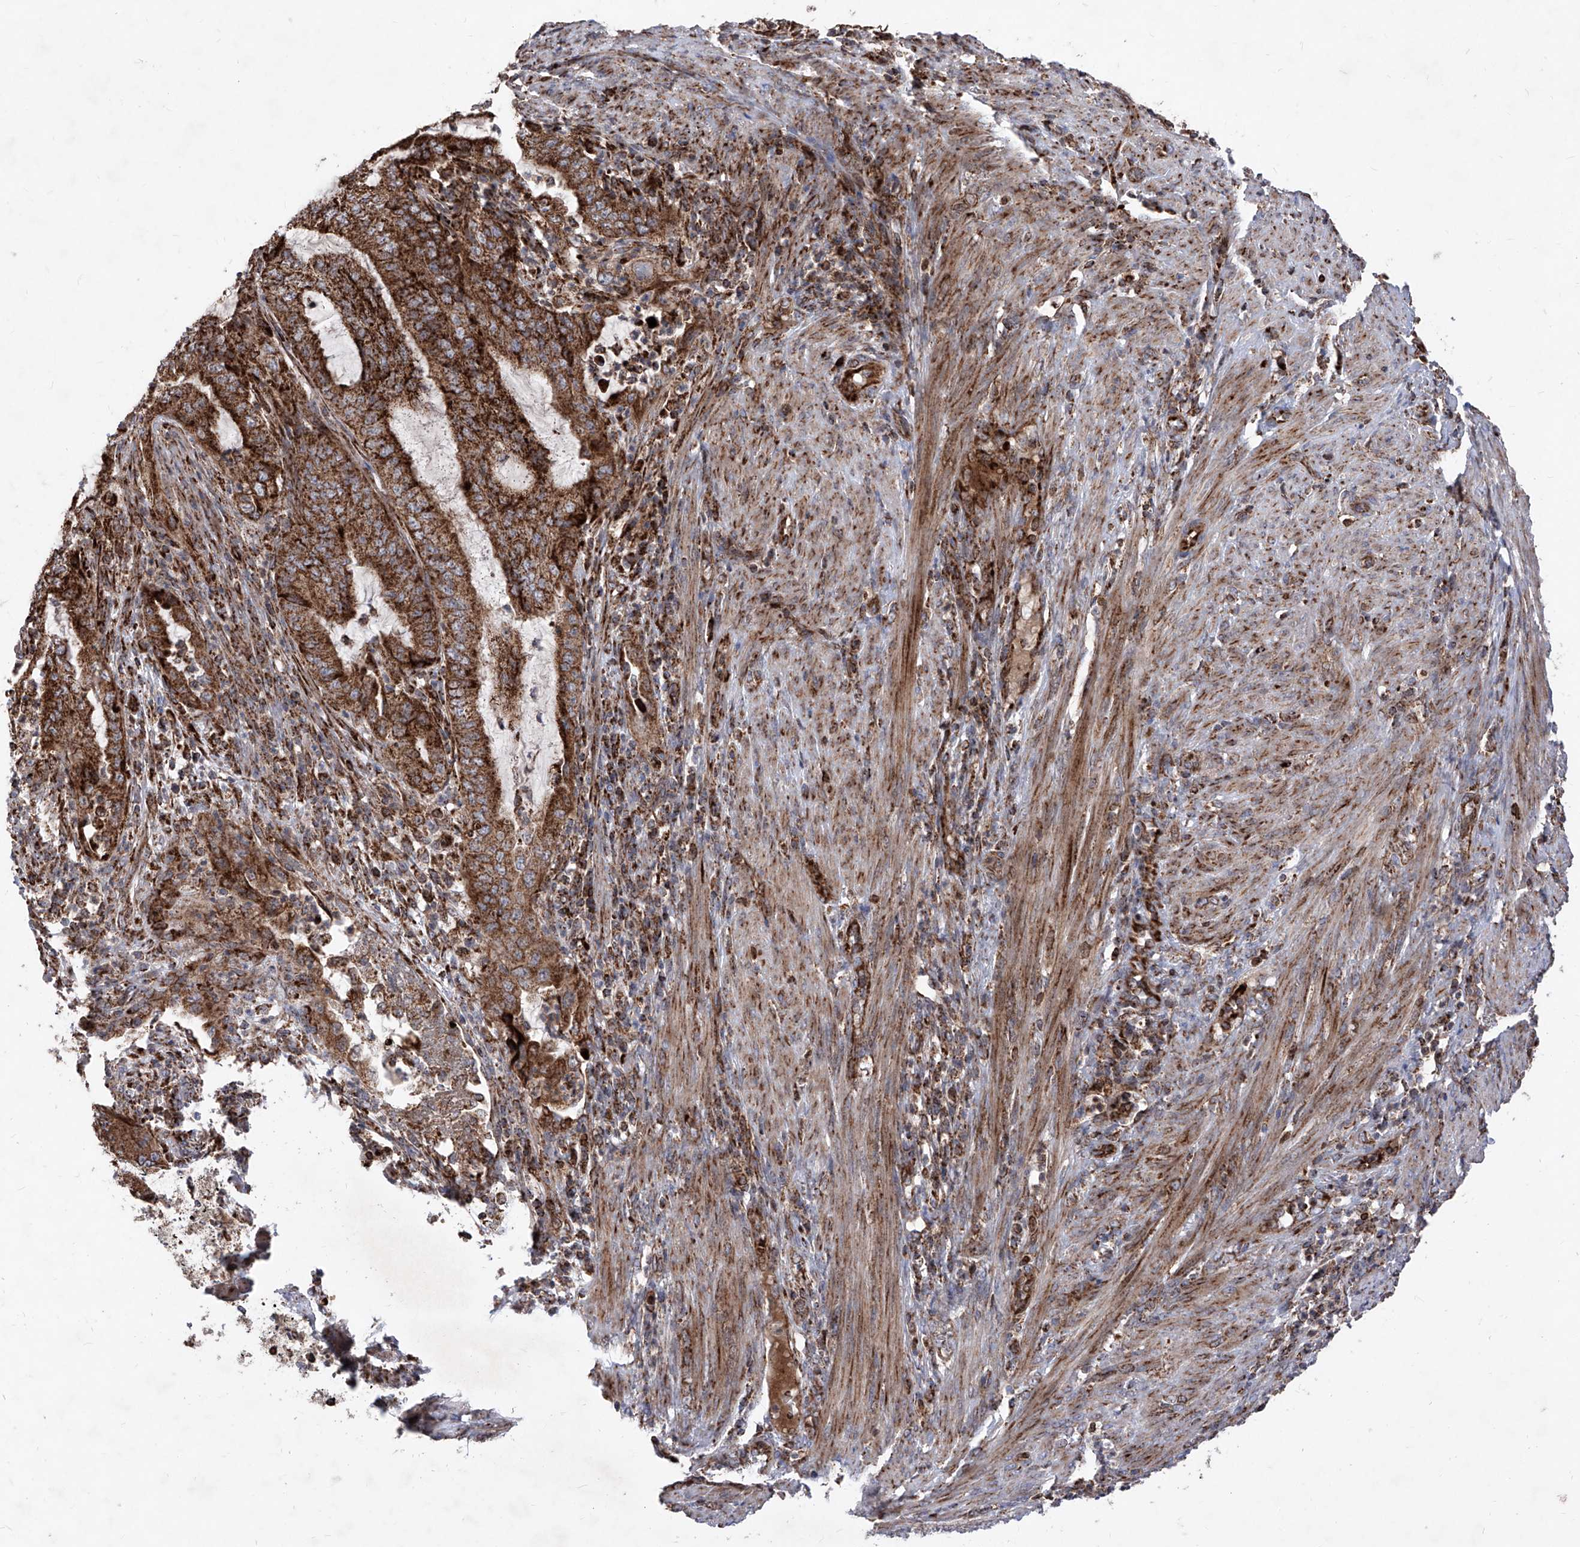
{"staining": {"intensity": "strong", "quantity": ">75%", "location": "cytoplasmic/membranous"}, "tissue": "endometrial cancer", "cell_type": "Tumor cells", "image_type": "cancer", "snomed": [{"axis": "morphology", "description": "Adenocarcinoma, NOS"}, {"axis": "topography", "description": "Endometrium"}], "caption": "A brown stain shows strong cytoplasmic/membranous expression of a protein in endometrial cancer tumor cells.", "gene": "SEMA6A", "patient": {"sex": "female", "age": 51}}